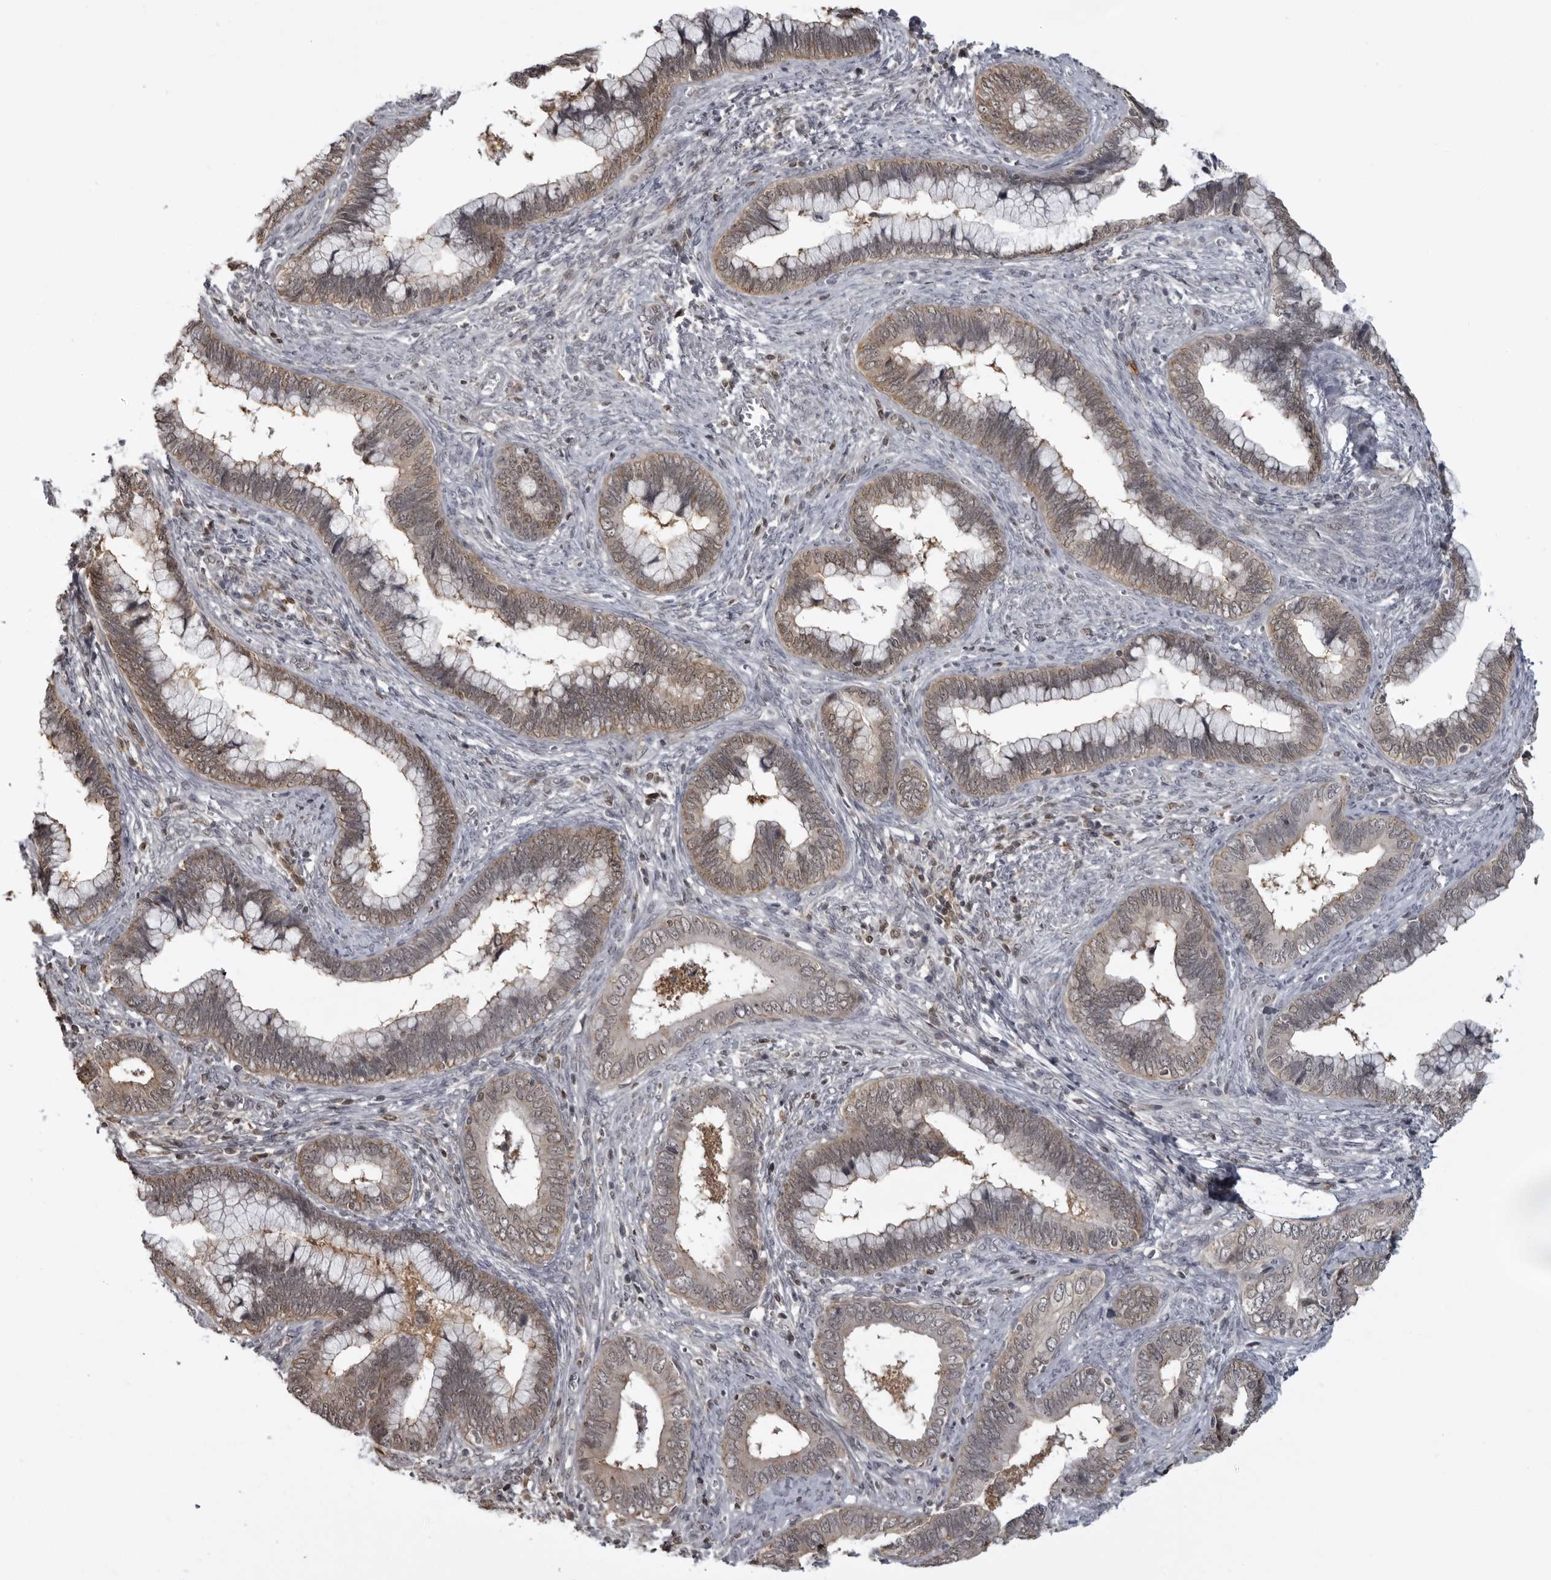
{"staining": {"intensity": "moderate", "quantity": ">75%", "location": "cytoplasmic/membranous"}, "tissue": "cervical cancer", "cell_type": "Tumor cells", "image_type": "cancer", "snomed": [{"axis": "morphology", "description": "Adenocarcinoma, NOS"}, {"axis": "topography", "description": "Cervix"}], "caption": "Adenocarcinoma (cervical) stained with immunohistochemistry exhibits moderate cytoplasmic/membranous positivity in approximately >75% of tumor cells.", "gene": "PDCL3", "patient": {"sex": "female", "age": 44}}